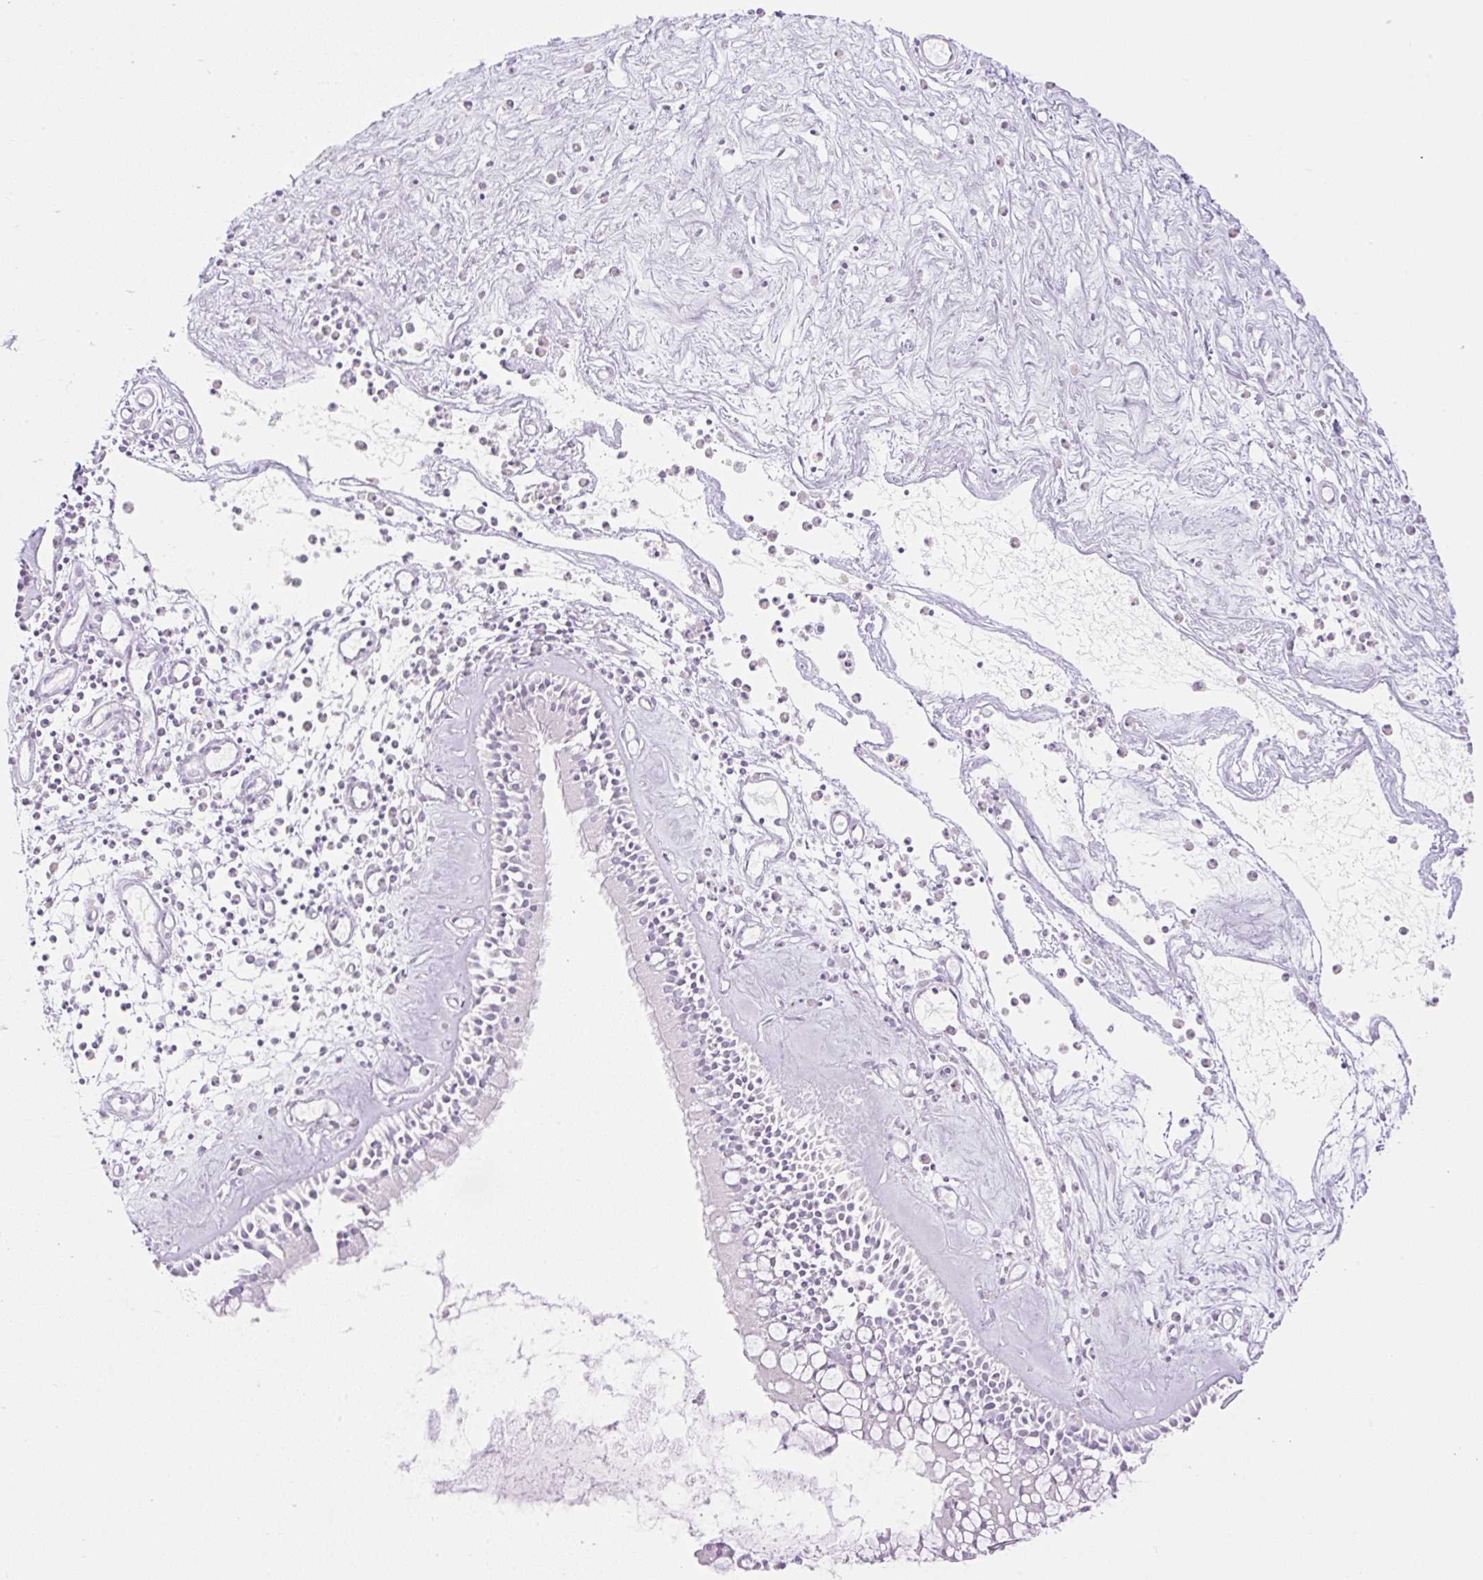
{"staining": {"intensity": "weak", "quantity": "<25%", "location": "cytoplasmic/membranous"}, "tissue": "nasopharynx", "cell_type": "Respiratory epithelial cells", "image_type": "normal", "snomed": [{"axis": "morphology", "description": "Normal tissue, NOS"}, {"axis": "morphology", "description": "Inflammation, NOS"}, {"axis": "topography", "description": "Nasopharynx"}], "caption": "An image of nasopharynx stained for a protein displays no brown staining in respiratory epithelial cells. (DAB IHC with hematoxylin counter stain).", "gene": "SP140L", "patient": {"sex": "male", "age": 61}}